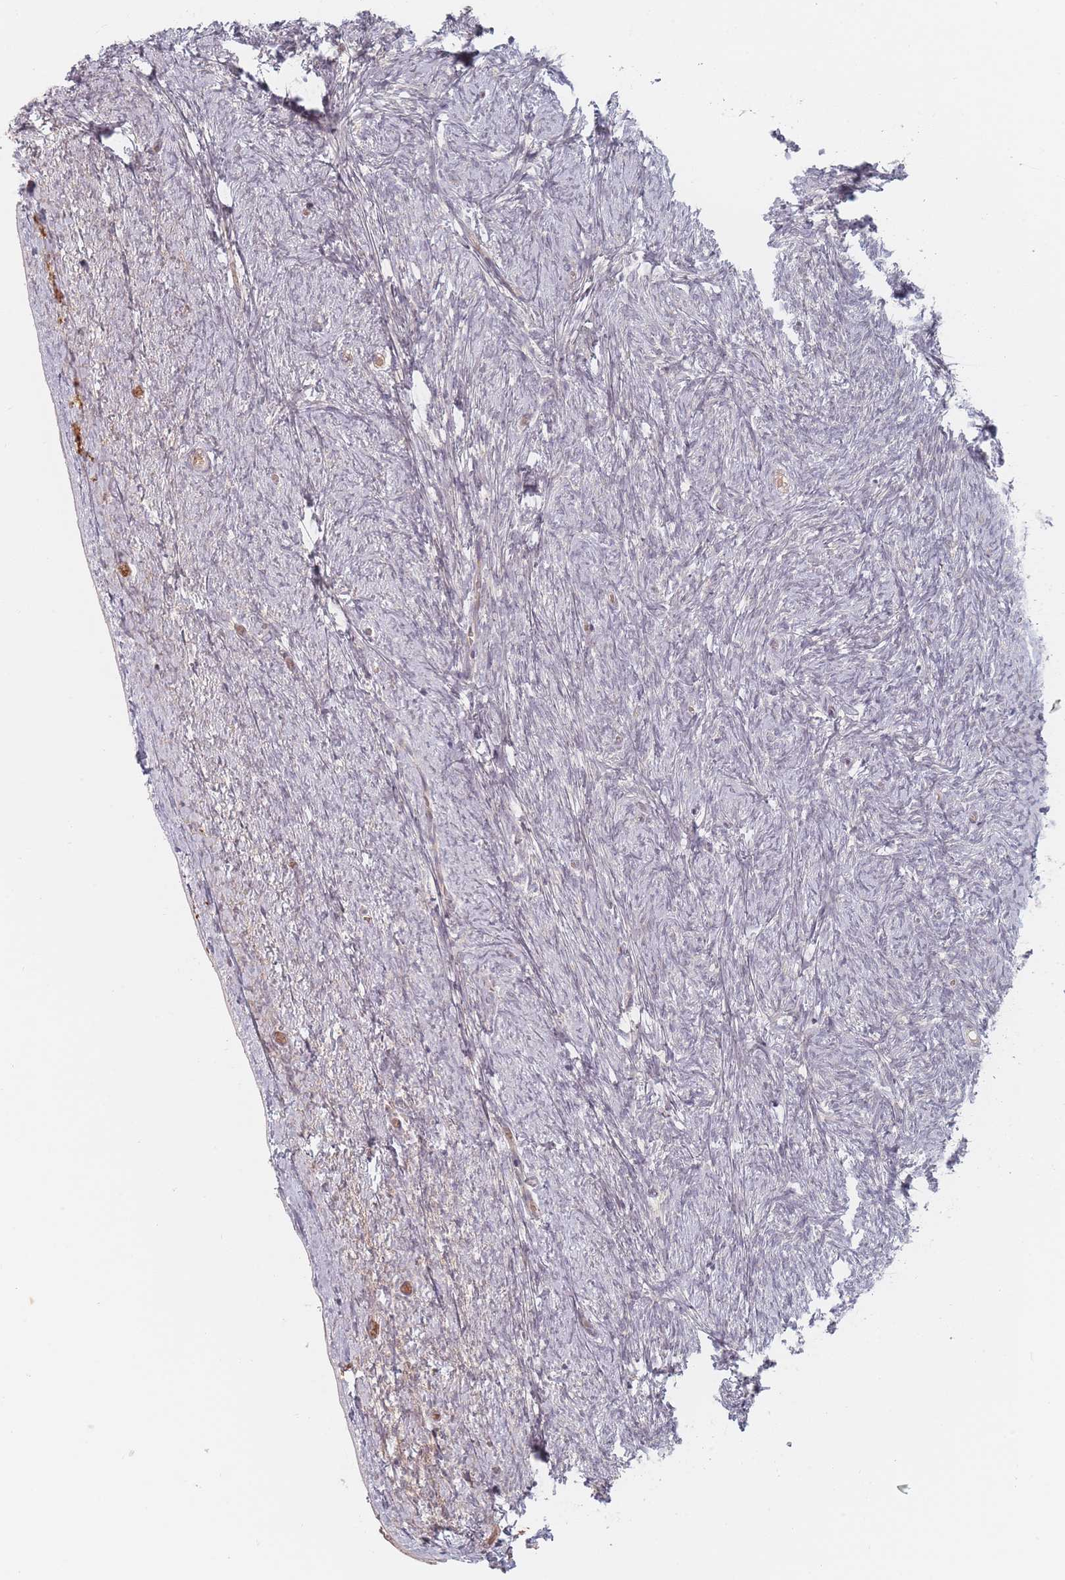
{"staining": {"intensity": "negative", "quantity": "none", "location": "none"}, "tissue": "ovary", "cell_type": "Ovarian stroma cells", "image_type": "normal", "snomed": [{"axis": "morphology", "description": "Normal tissue, NOS"}, {"axis": "topography", "description": "Ovary"}], "caption": "Micrograph shows no significant protein staining in ovarian stroma cells of unremarkable ovary. Nuclei are stained in blue.", "gene": "ZKSCAN7", "patient": {"sex": "female", "age": 44}}